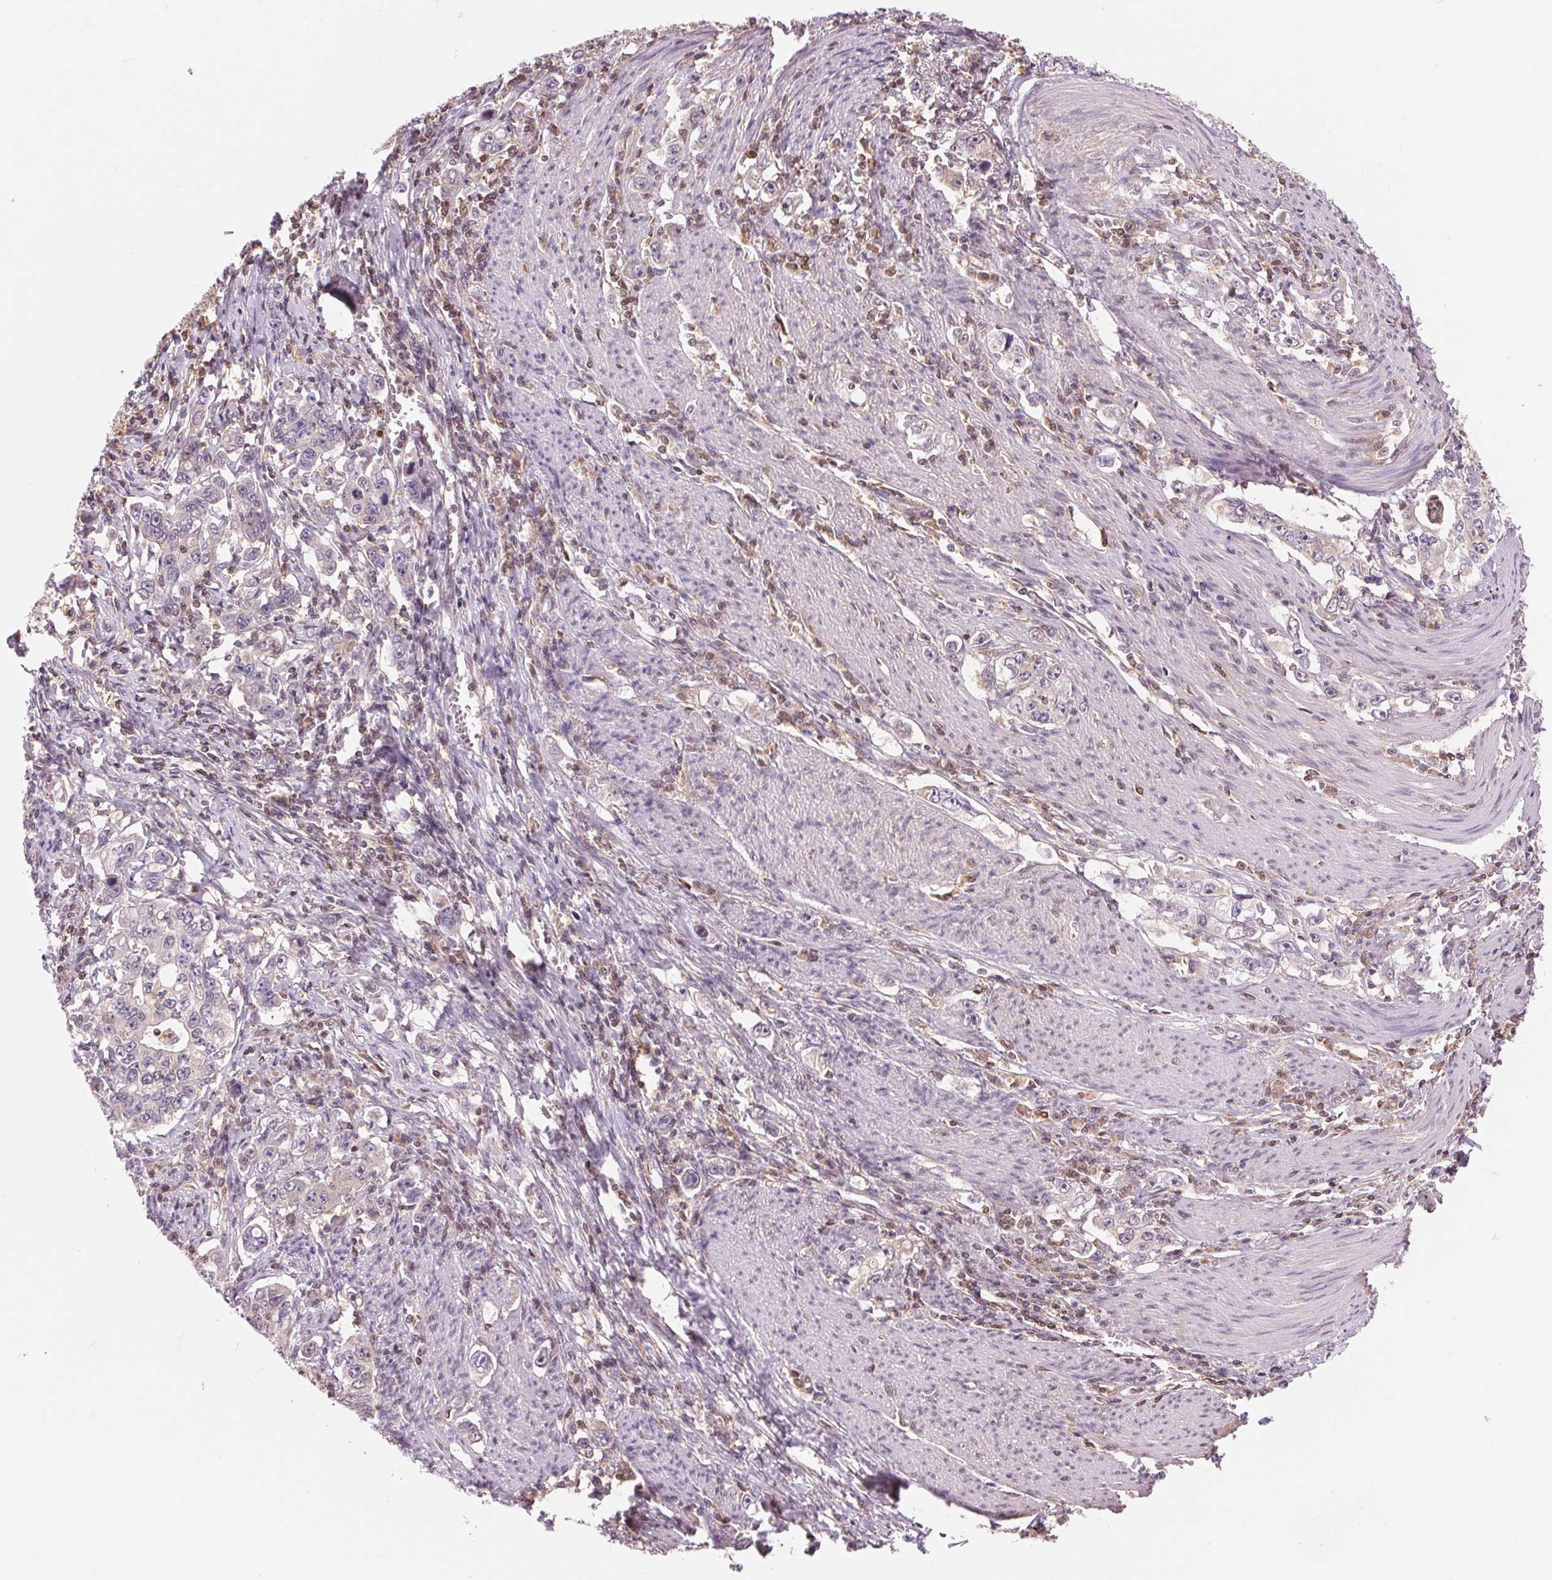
{"staining": {"intensity": "negative", "quantity": "none", "location": "none"}, "tissue": "stomach cancer", "cell_type": "Tumor cells", "image_type": "cancer", "snomed": [{"axis": "morphology", "description": "Adenocarcinoma, NOS"}, {"axis": "topography", "description": "Stomach, lower"}], "caption": "Immunohistochemistry (IHC) photomicrograph of neoplastic tissue: human adenocarcinoma (stomach) stained with DAB (3,3'-diaminobenzidine) demonstrates no significant protein staining in tumor cells. The staining was performed using DAB (3,3'-diaminobenzidine) to visualize the protein expression in brown, while the nuclei were stained in blue with hematoxylin (Magnification: 20x).", "gene": "TMEM273", "patient": {"sex": "female", "age": 72}}